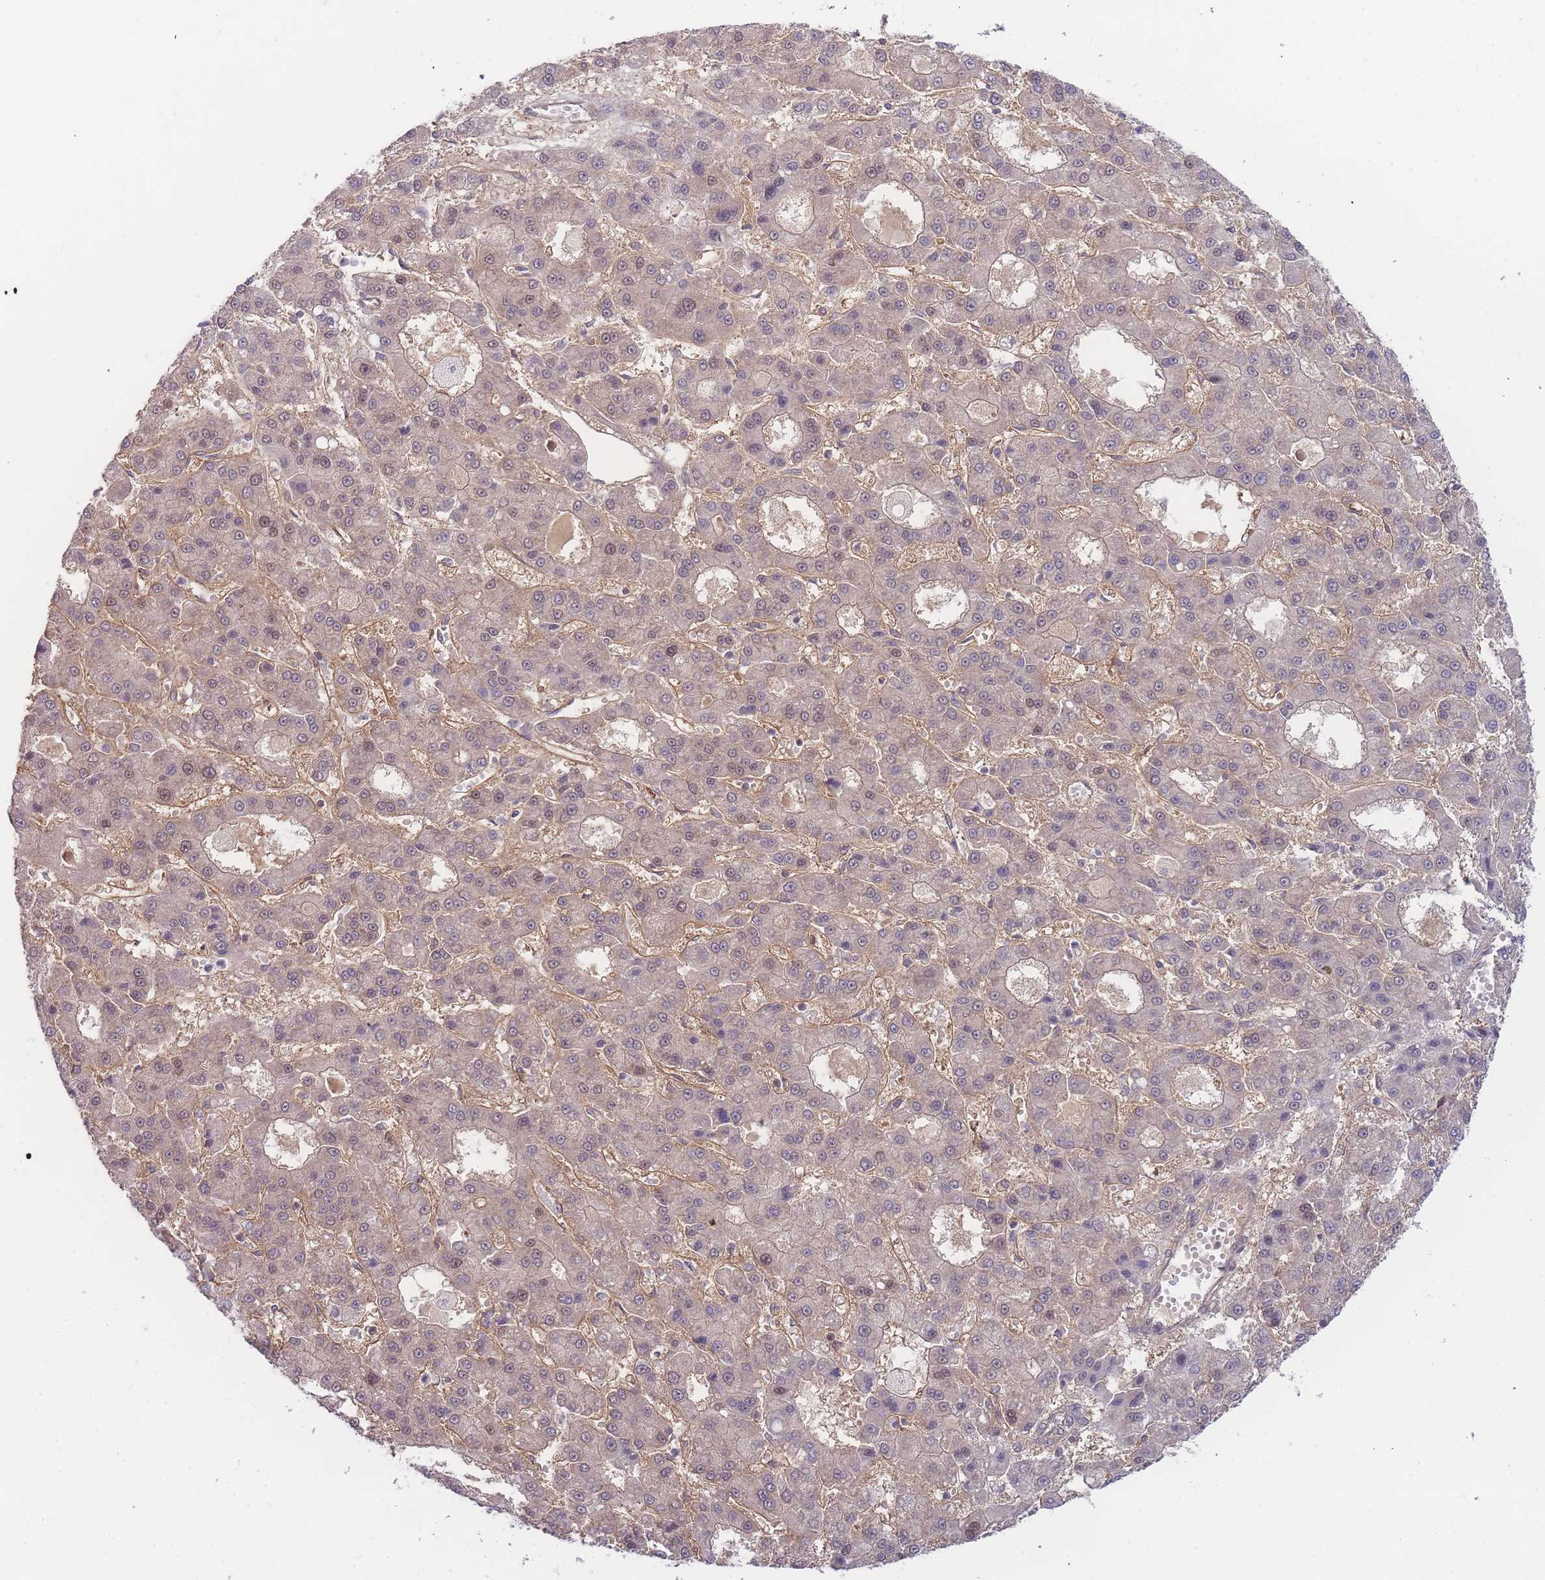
{"staining": {"intensity": "weak", "quantity": "25%-75%", "location": "cytoplasmic/membranous,nuclear"}, "tissue": "liver cancer", "cell_type": "Tumor cells", "image_type": "cancer", "snomed": [{"axis": "morphology", "description": "Carcinoma, Hepatocellular, NOS"}, {"axis": "topography", "description": "Liver"}], "caption": "IHC of hepatocellular carcinoma (liver) shows low levels of weak cytoplasmic/membranous and nuclear expression in about 25%-75% of tumor cells.", "gene": "KIAA1191", "patient": {"sex": "male", "age": 70}}